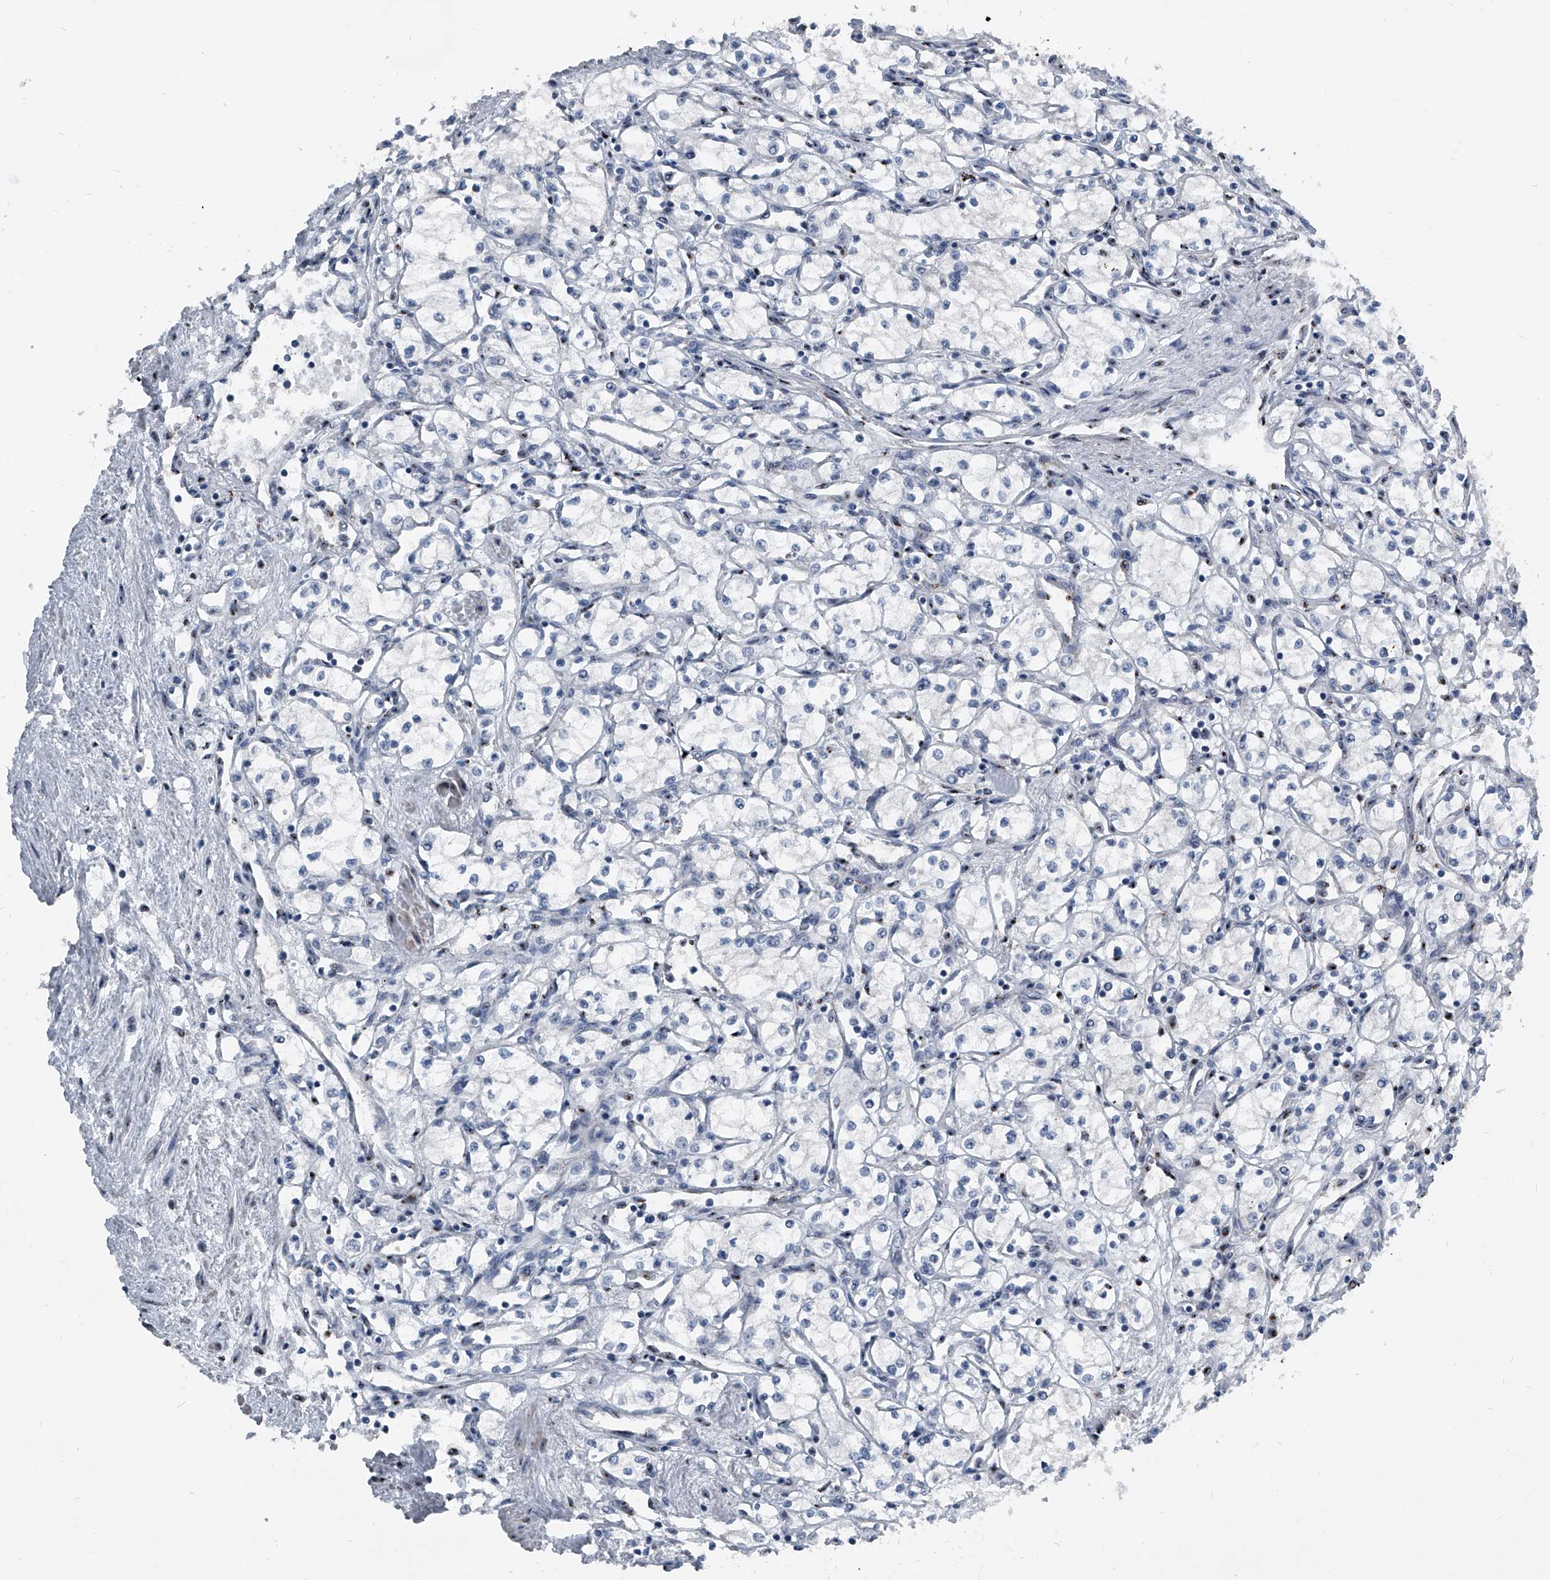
{"staining": {"intensity": "negative", "quantity": "none", "location": "none"}, "tissue": "renal cancer", "cell_type": "Tumor cells", "image_type": "cancer", "snomed": [{"axis": "morphology", "description": "Adenocarcinoma, NOS"}, {"axis": "topography", "description": "Kidney"}], "caption": "An image of renal cancer stained for a protein demonstrates no brown staining in tumor cells.", "gene": "MEN1", "patient": {"sex": "male", "age": 59}}